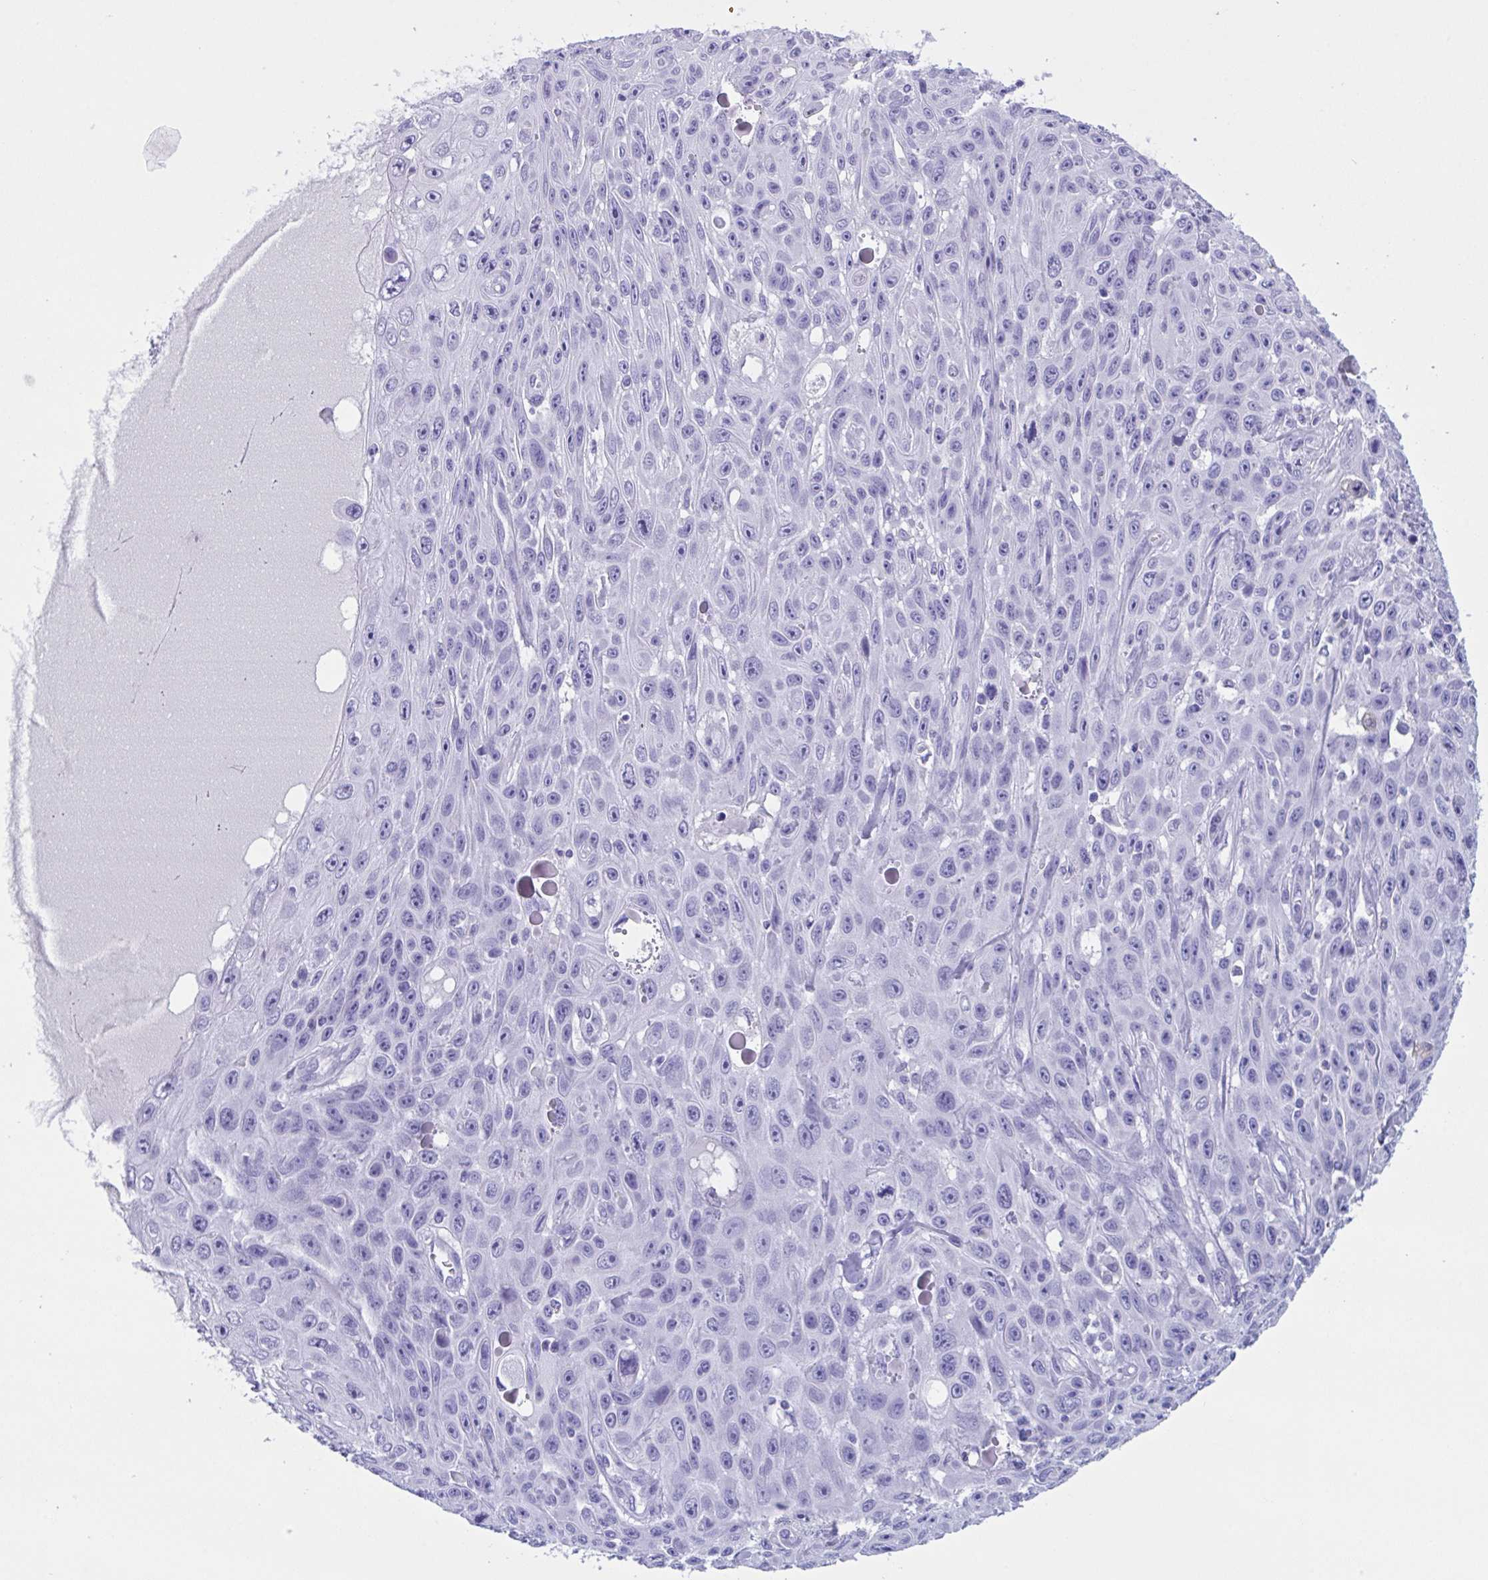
{"staining": {"intensity": "negative", "quantity": "none", "location": "none"}, "tissue": "skin cancer", "cell_type": "Tumor cells", "image_type": "cancer", "snomed": [{"axis": "morphology", "description": "Squamous cell carcinoma, NOS"}, {"axis": "topography", "description": "Skin"}], "caption": "This is an IHC image of human skin cancer (squamous cell carcinoma). There is no positivity in tumor cells.", "gene": "ZNF850", "patient": {"sex": "male", "age": 82}}